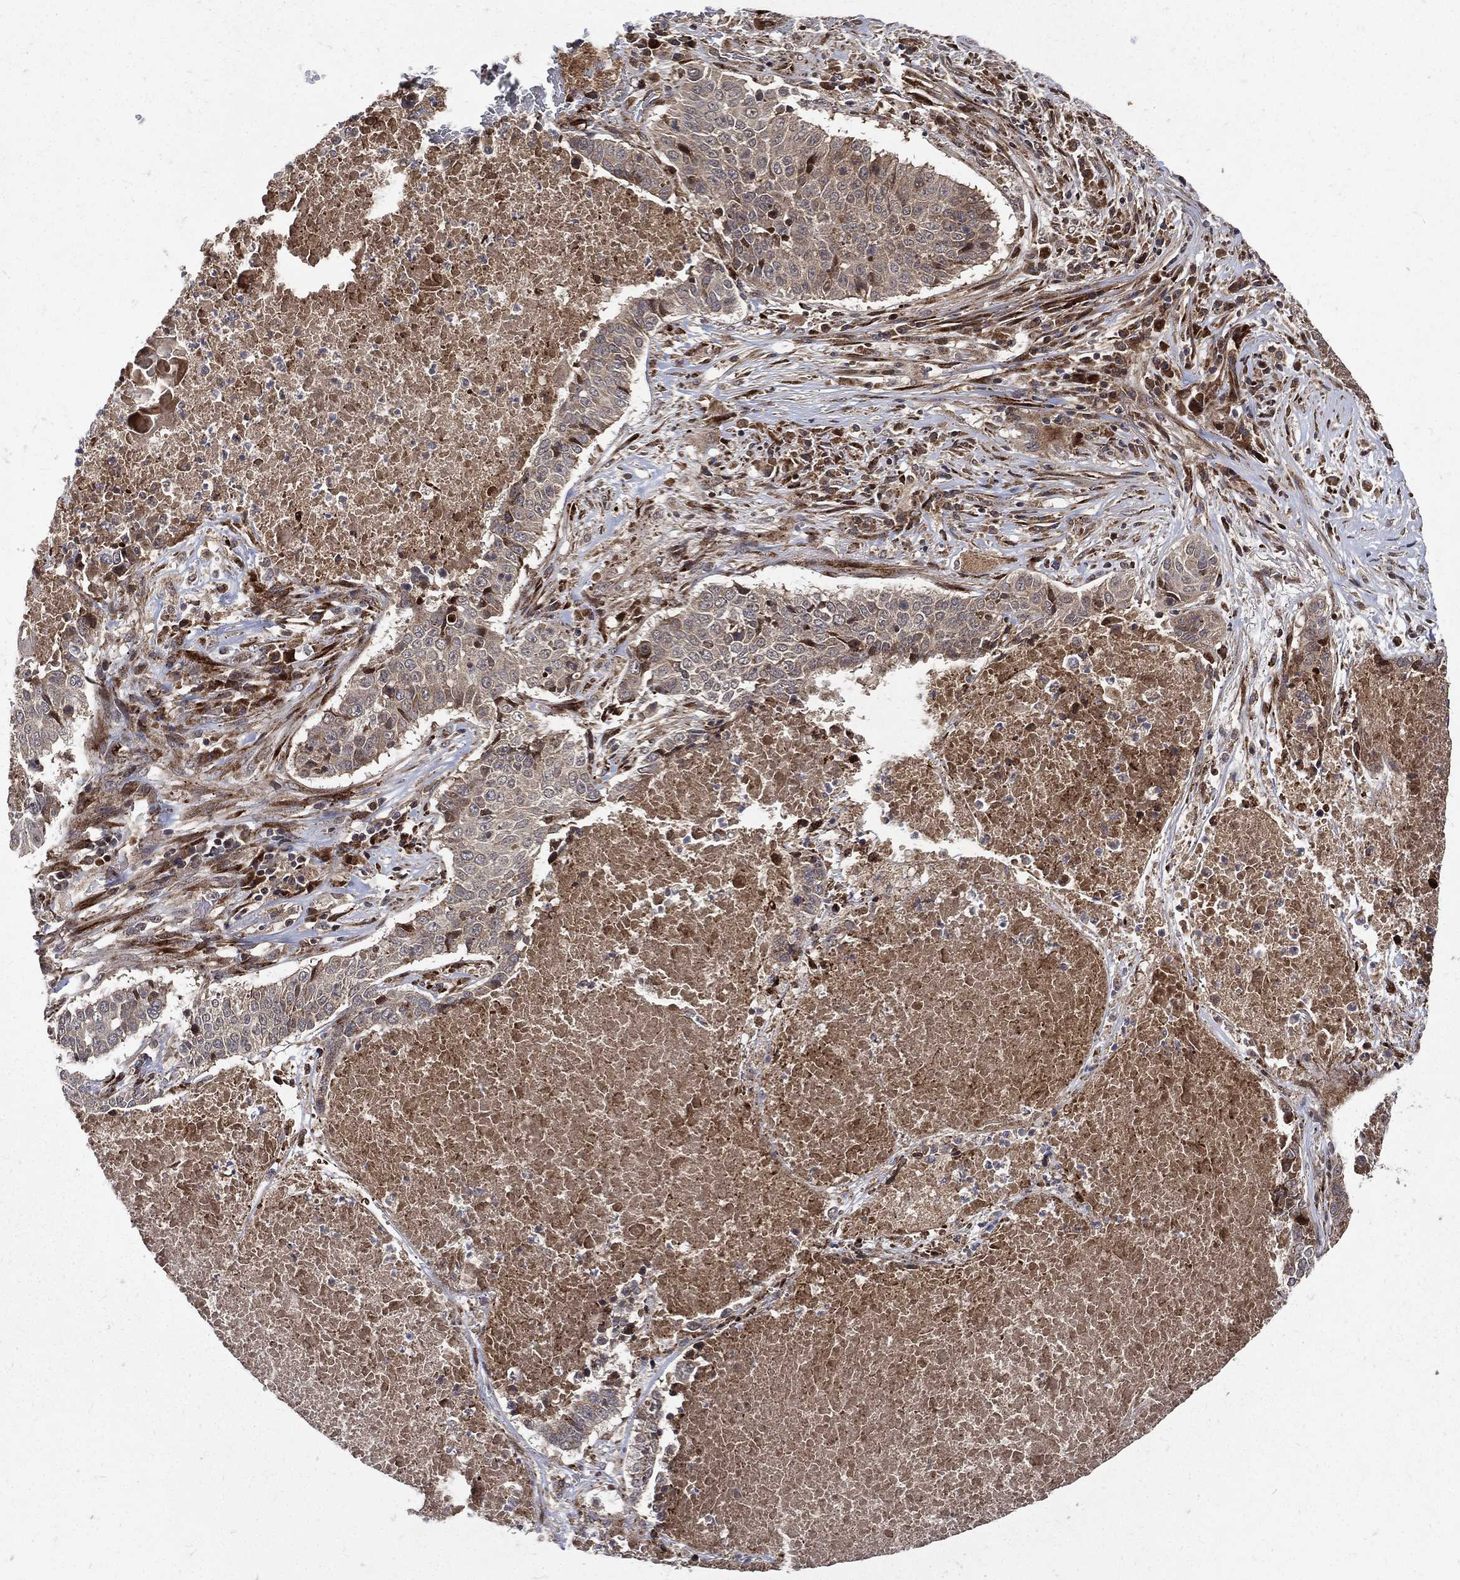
{"staining": {"intensity": "moderate", "quantity": "<25%", "location": "cytoplasmic/membranous"}, "tissue": "lung cancer", "cell_type": "Tumor cells", "image_type": "cancer", "snomed": [{"axis": "morphology", "description": "Squamous cell carcinoma, NOS"}, {"axis": "topography", "description": "Lung"}], "caption": "Lung cancer (squamous cell carcinoma) stained for a protein (brown) shows moderate cytoplasmic/membranous positive staining in about <25% of tumor cells.", "gene": "RAB11FIP4", "patient": {"sex": "male", "age": 64}}